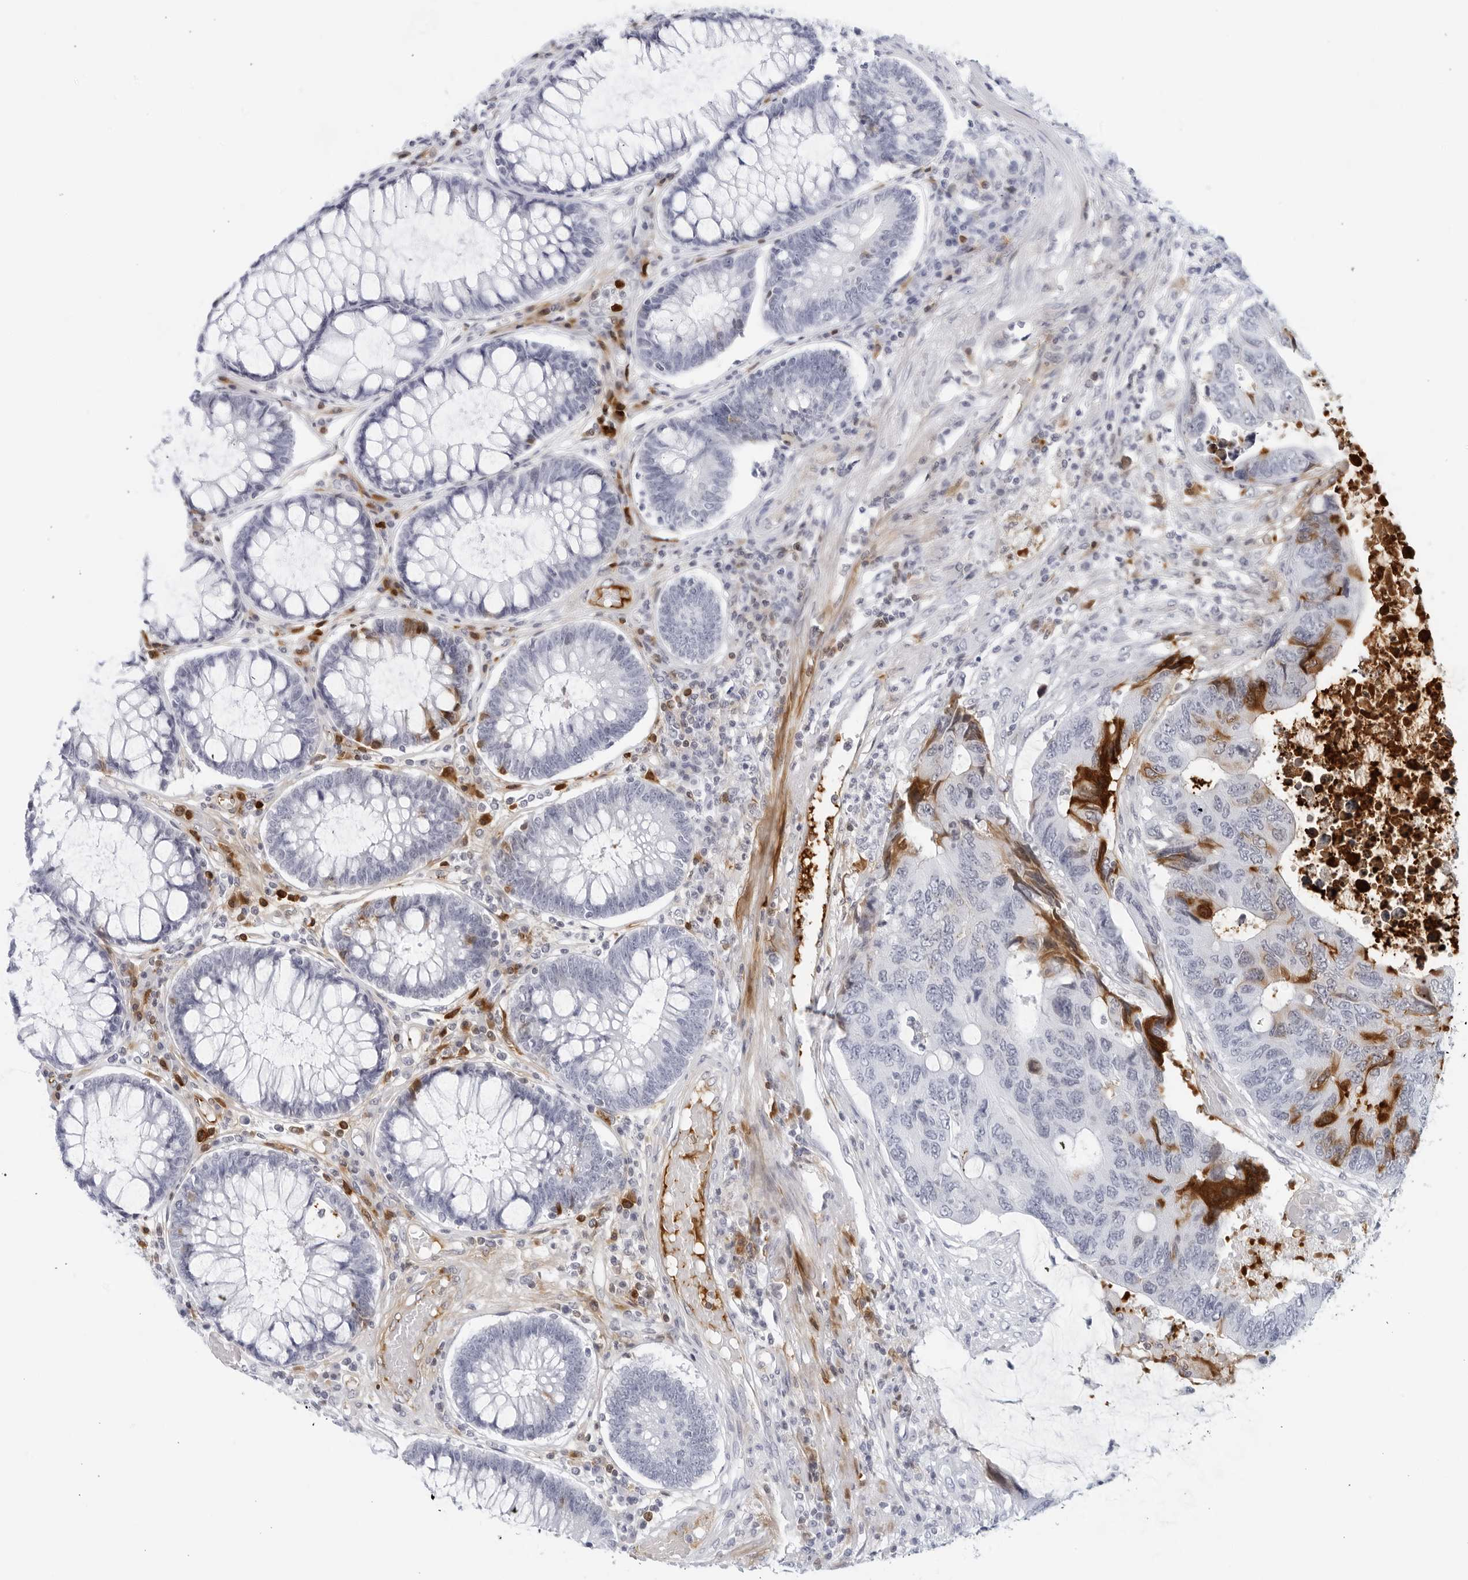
{"staining": {"intensity": "moderate", "quantity": "<25%", "location": "cytoplasmic/membranous"}, "tissue": "colorectal cancer", "cell_type": "Tumor cells", "image_type": "cancer", "snomed": [{"axis": "morphology", "description": "Adenocarcinoma, NOS"}, {"axis": "topography", "description": "Rectum"}], "caption": "Immunohistochemical staining of adenocarcinoma (colorectal) demonstrates low levels of moderate cytoplasmic/membranous protein expression in approximately <25% of tumor cells.", "gene": "FGG", "patient": {"sex": "male", "age": 84}}